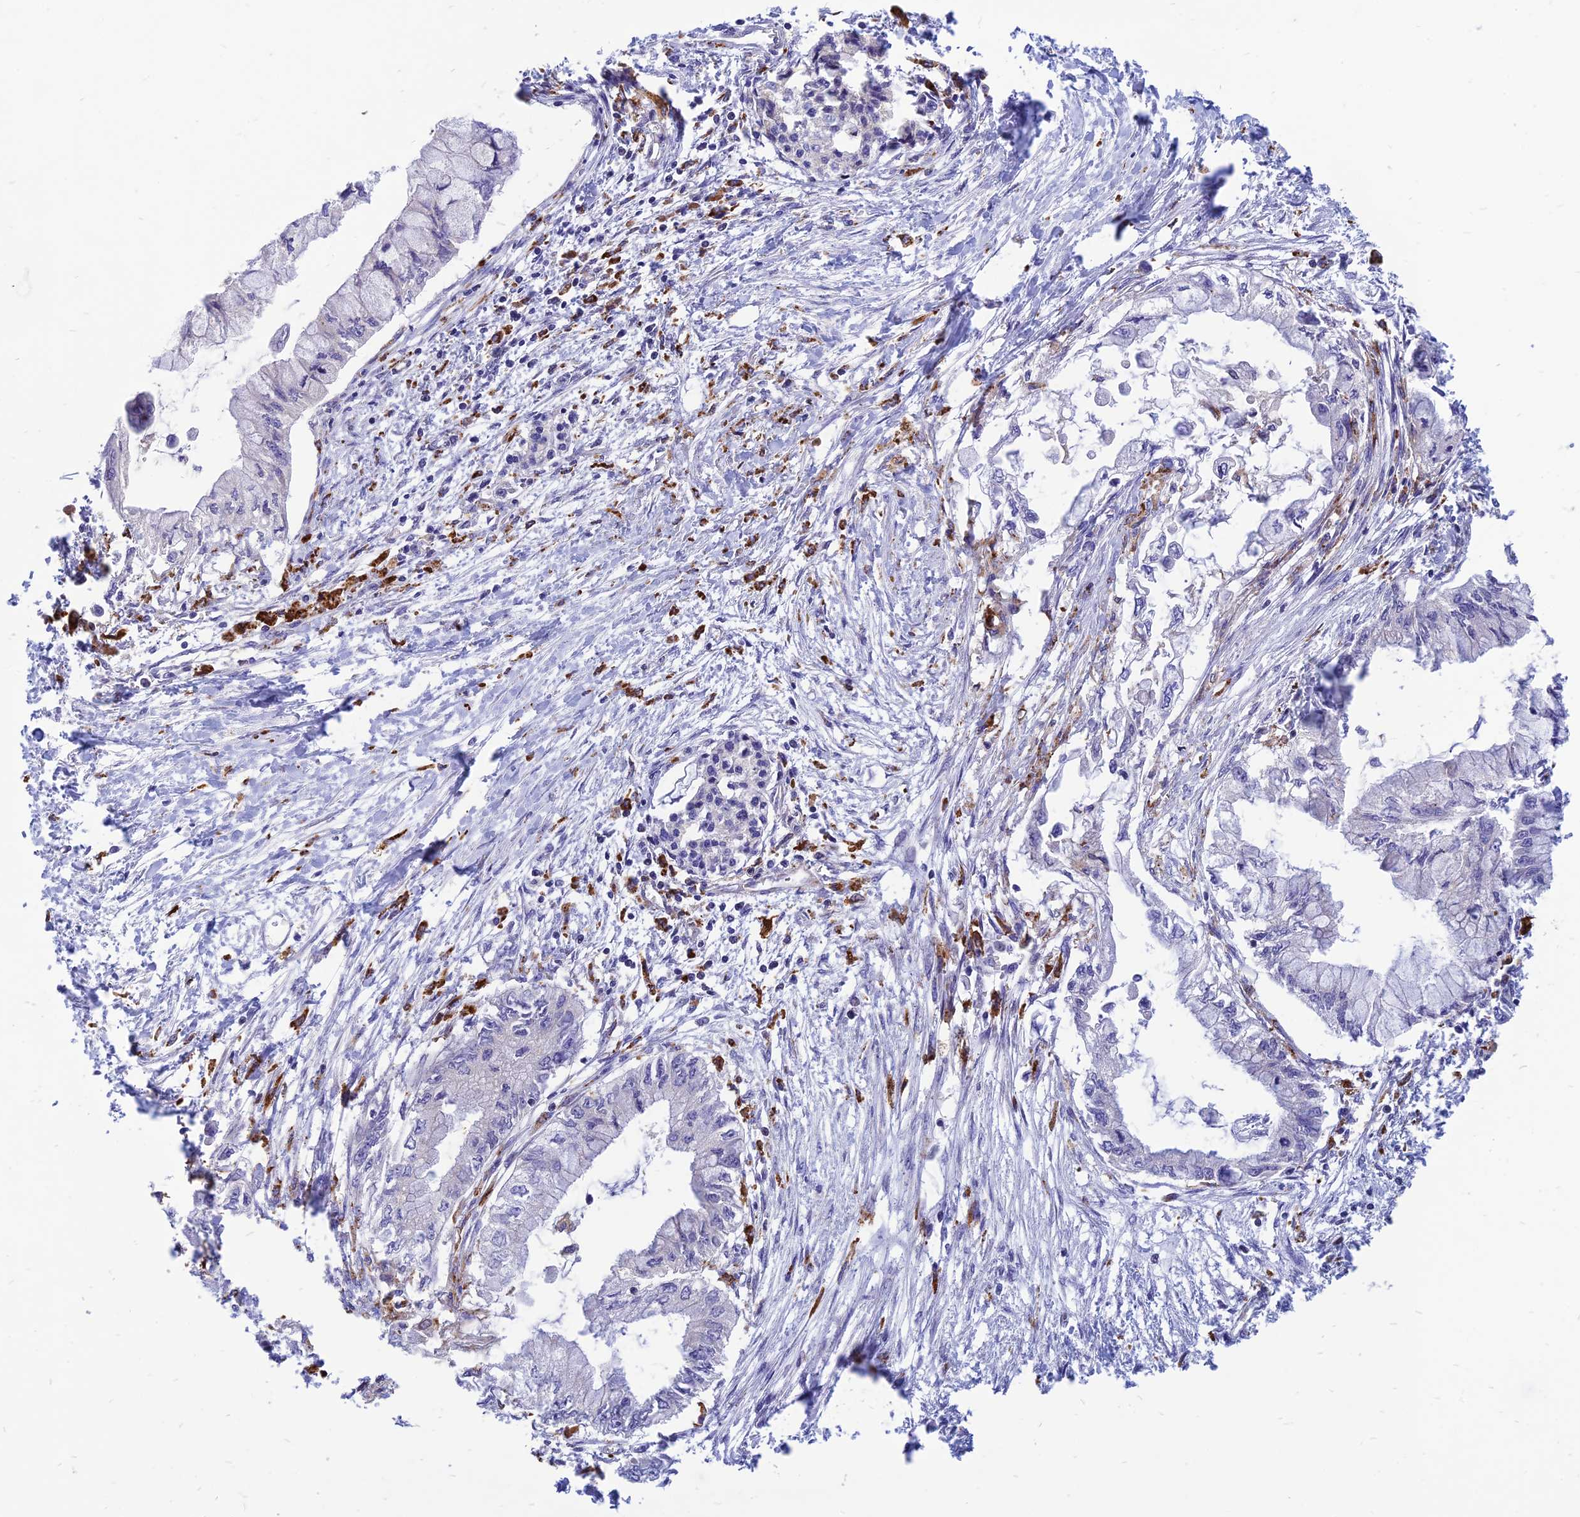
{"staining": {"intensity": "negative", "quantity": "none", "location": "none"}, "tissue": "pancreatic cancer", "cell_type": "Tumor cells", "image_type": "cancer", "snomed": [{"axis": "morphology", "description": "Adenocarcinoma, NOS"}, {"axis": "topography", "description": "Pancreas"}], "caption": "This image is of pancreatic adenocarcinoma stained with IHC to label a protein in brown with the nuclei are counter-stained blue. There is no expression in tumor cells.", "gene": "PHKA2", "patient": {"sex": "male", "age": 48}}